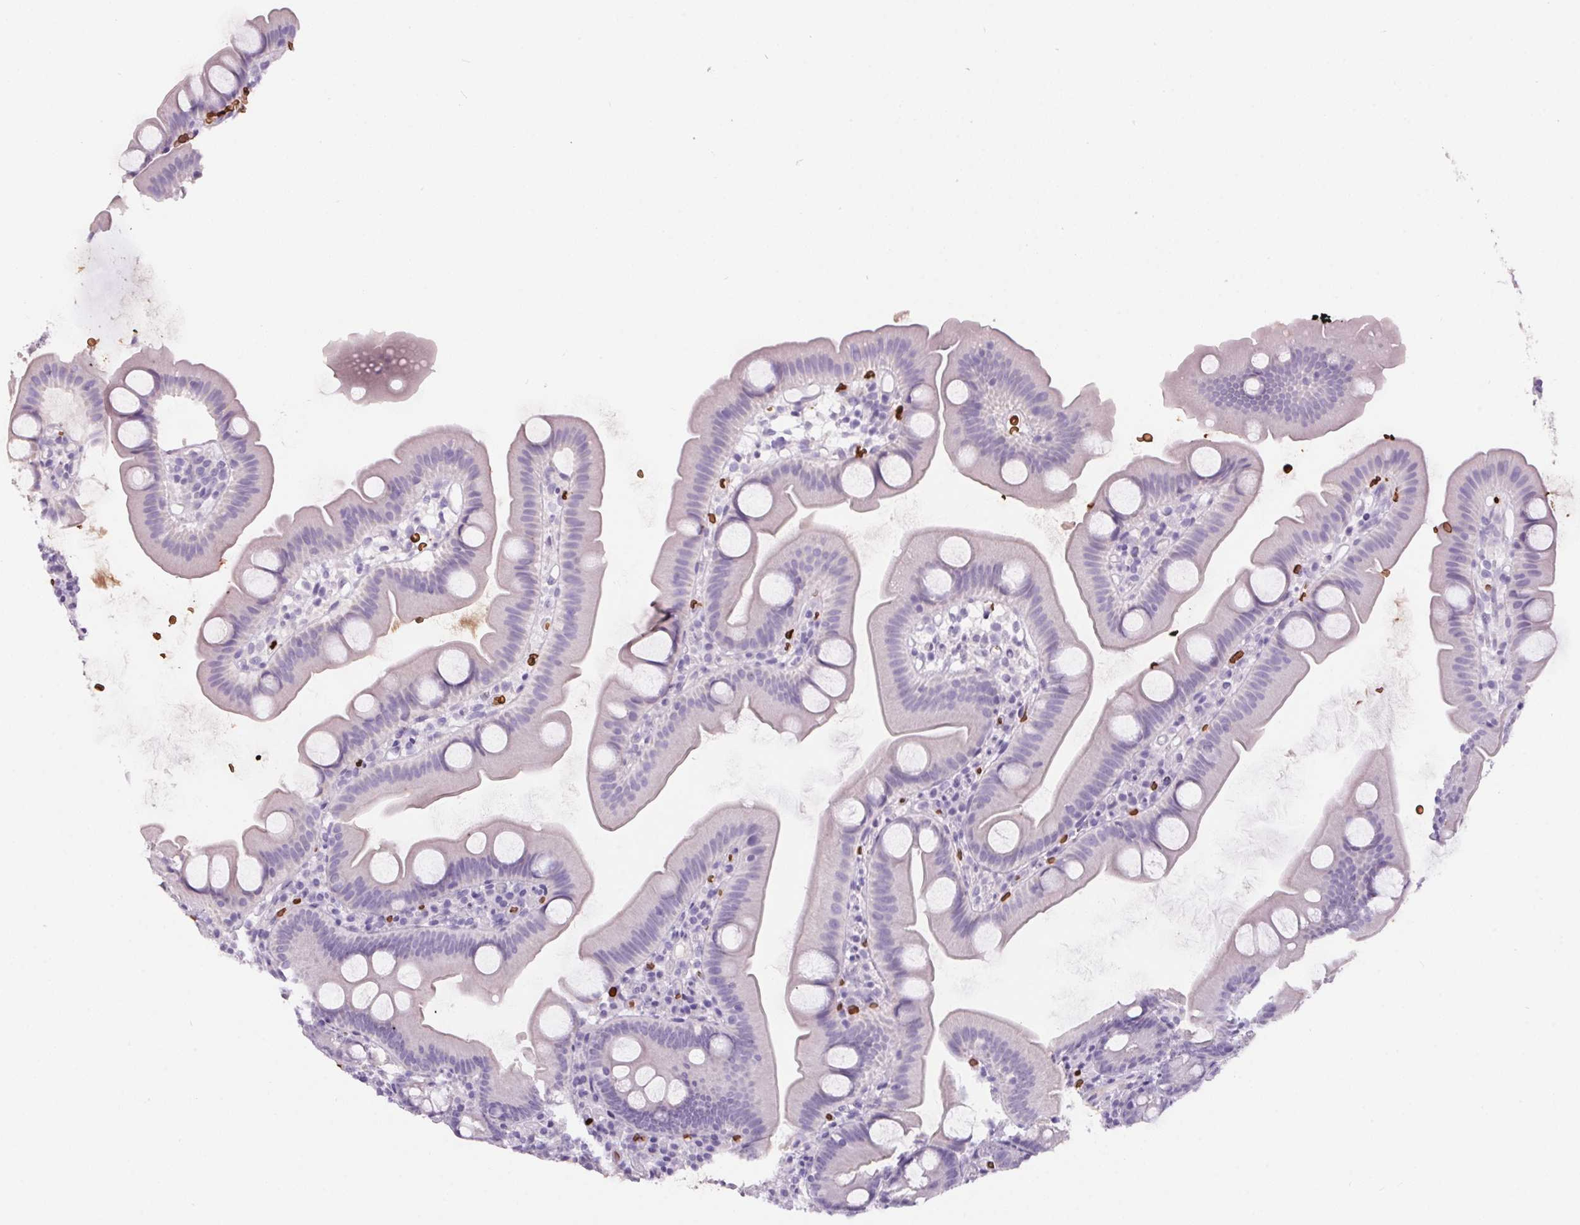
{"staining": {"intensity": "negative", "quantity": "none", "location": "none"}, "tissue": "small intestine", "cell_type": "Glandular cells", "image_type": "normal", "snomed": [{"axis": "morphology", "description": "Normal tissue, NOS"}, {"axis": "topography", "description": "Small intestine"}], "caption": "The immunohistochemistry histopathology image has no significant positivity in glandular cells of small intestine.", "gene": "HBQ1", "patient": {"sex": "female", "age": 68}}